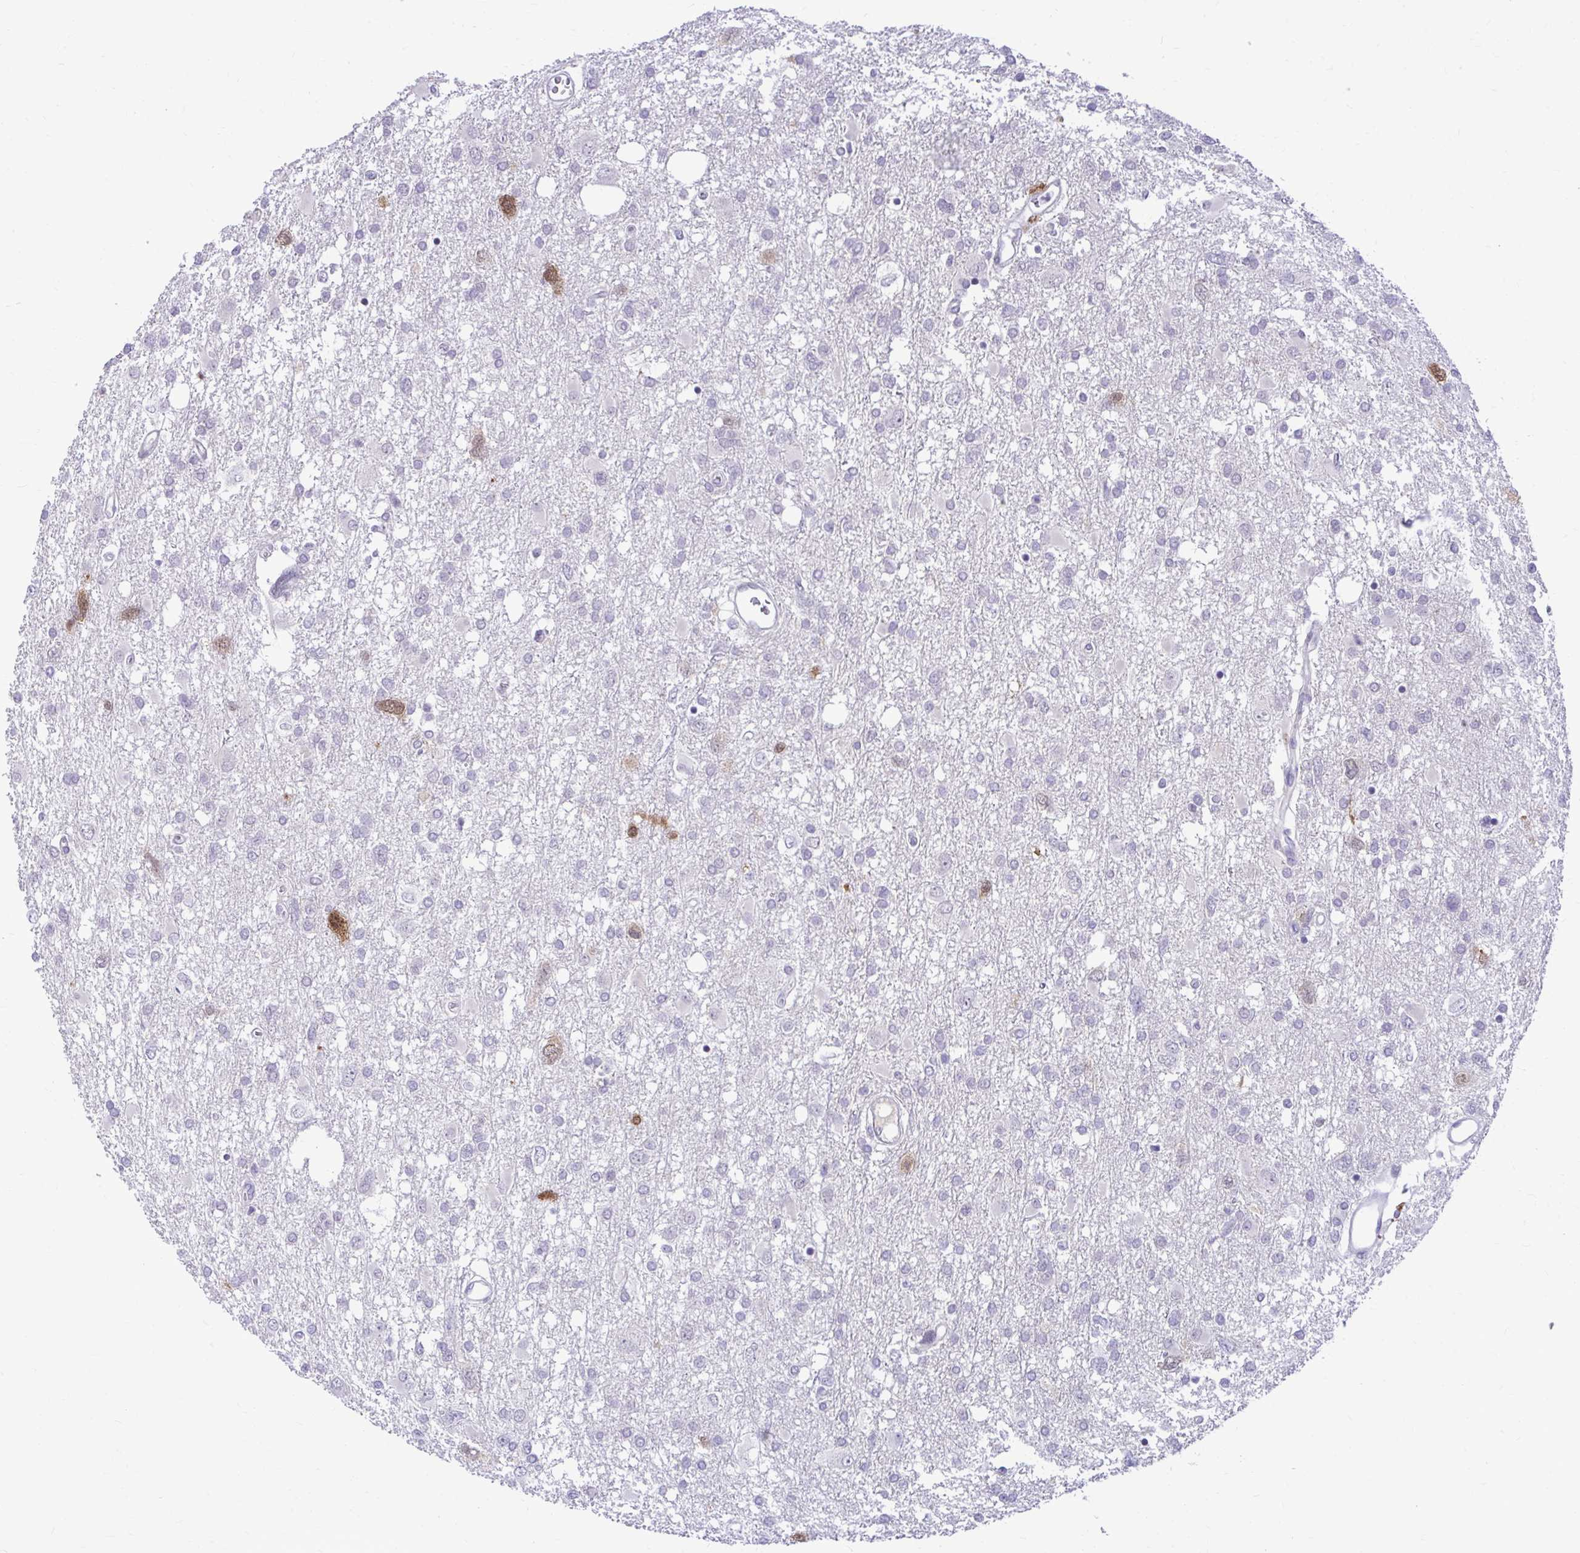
{"staining": {"intensity": "moderate", "quantity": "<25%", "location": "nuclear"}, "tissue": "glioma", "cell_type": "Tumor cells", "image_type": "cancer", "snomed": [{"axis": "morphology", "description": "Glioma, malignant, High grade"}, {"axis": "topography", "description": "Brain"}], "caption": "Immunohistochemistry staining of malignant glioma (high-grade), which displays low levels of moderate nuclear staining in approximately <25% of tumor cells indicating moderate nuclear protein positivity. The staining was performed using DAB (3,3'-diaminobenzidine) (brown) for protein detection and nuclei were counterstained in hematoxylin (blue).", "gene": "CDC20", "patient": {"sex": "male", "age": 61}}